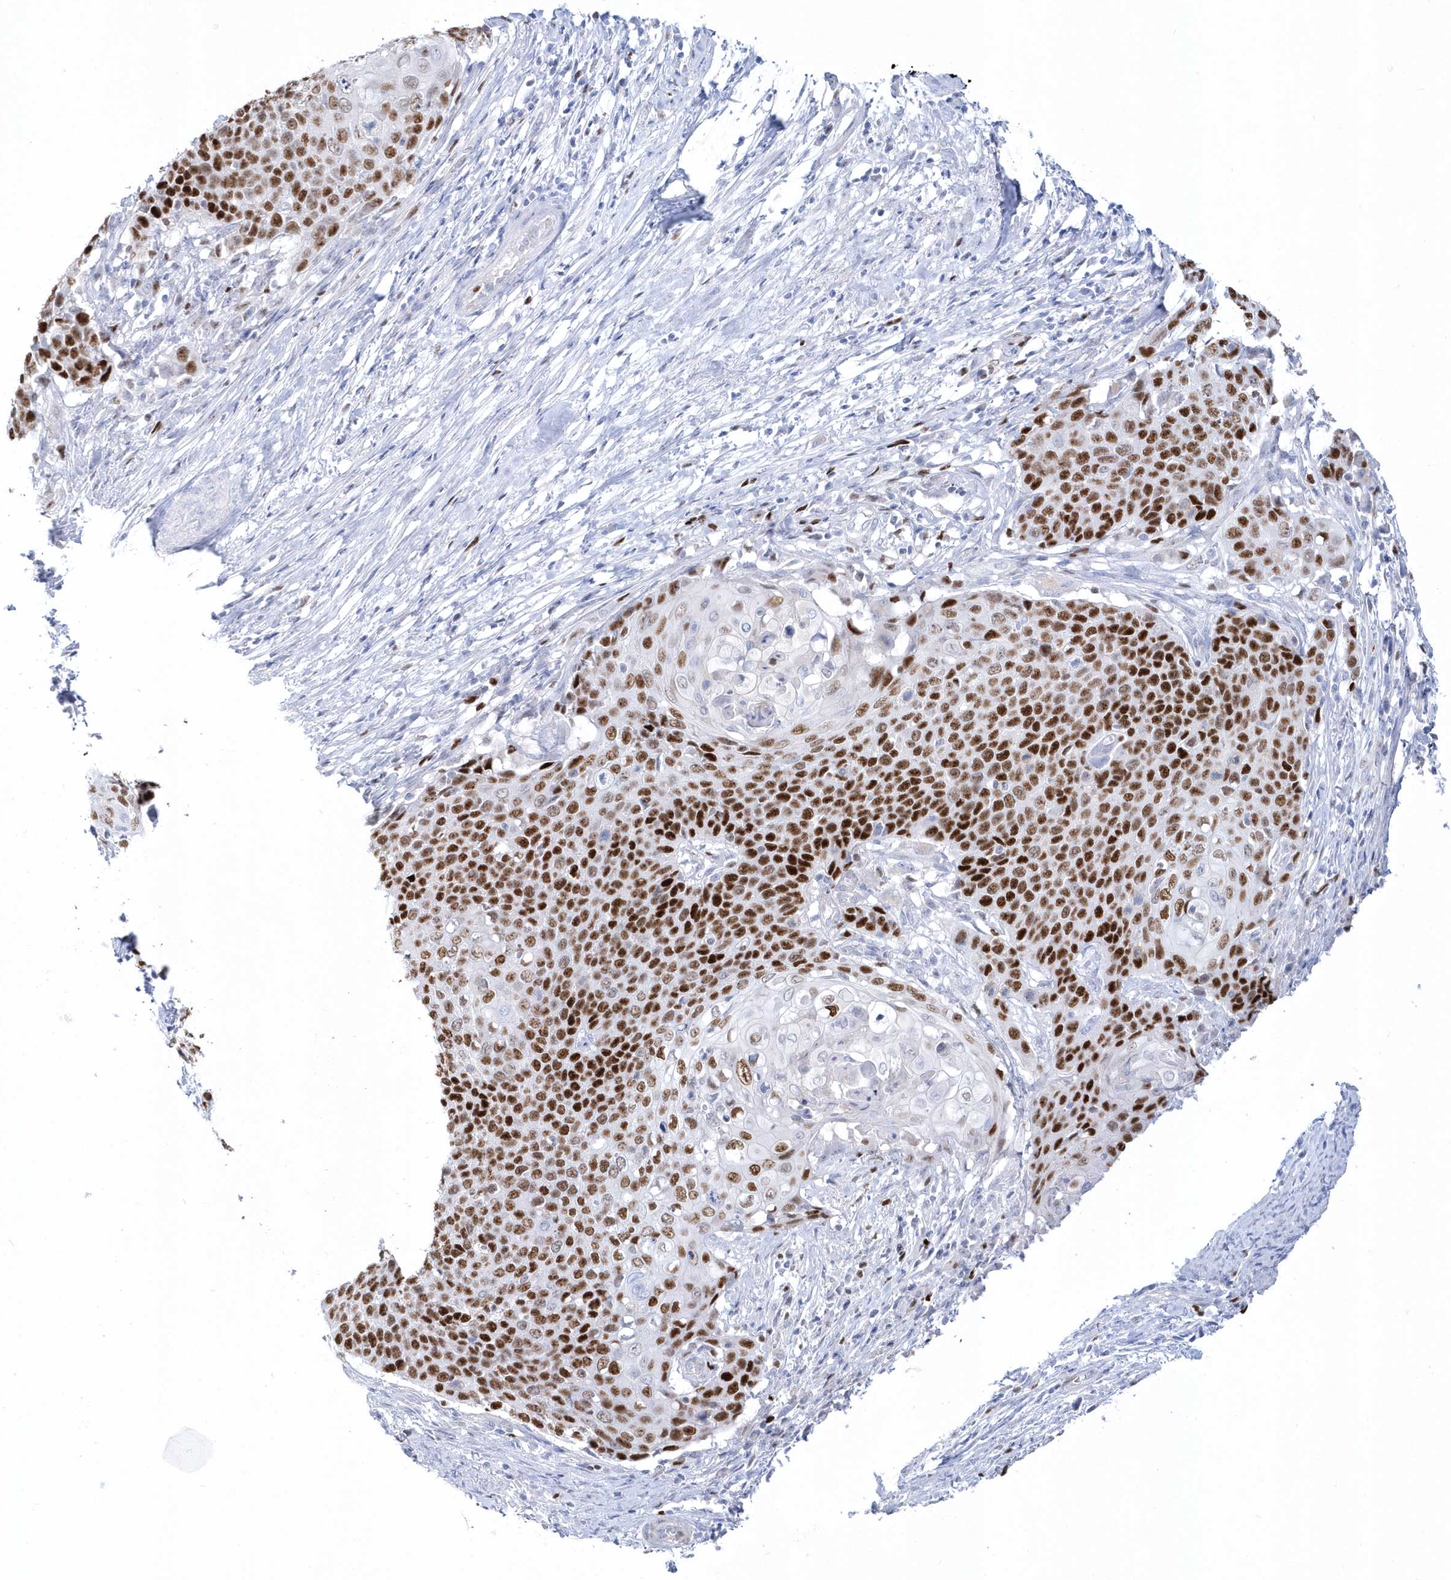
{"staining": {"intensity": "strong", "quantity": ">75%", "location": "nuclear"}, "tissue": "cervical cancer", "cell_type": "Tumor cells", "image_type": "cancer", "snomed": [{"axis": "morphology", "description": "Squamous cell carcinoma, NOS"}, {"axis": "topography", "description": "Cervix"}], "caption": "Human cervical cancer (squamous cell carcinoma) stained with a brown dye demonstrates strong nuclear positive staining in approximately >75% of tumor cells.", "gene": "TMCO6", "patient": {"sex": "female", "age": 39}}